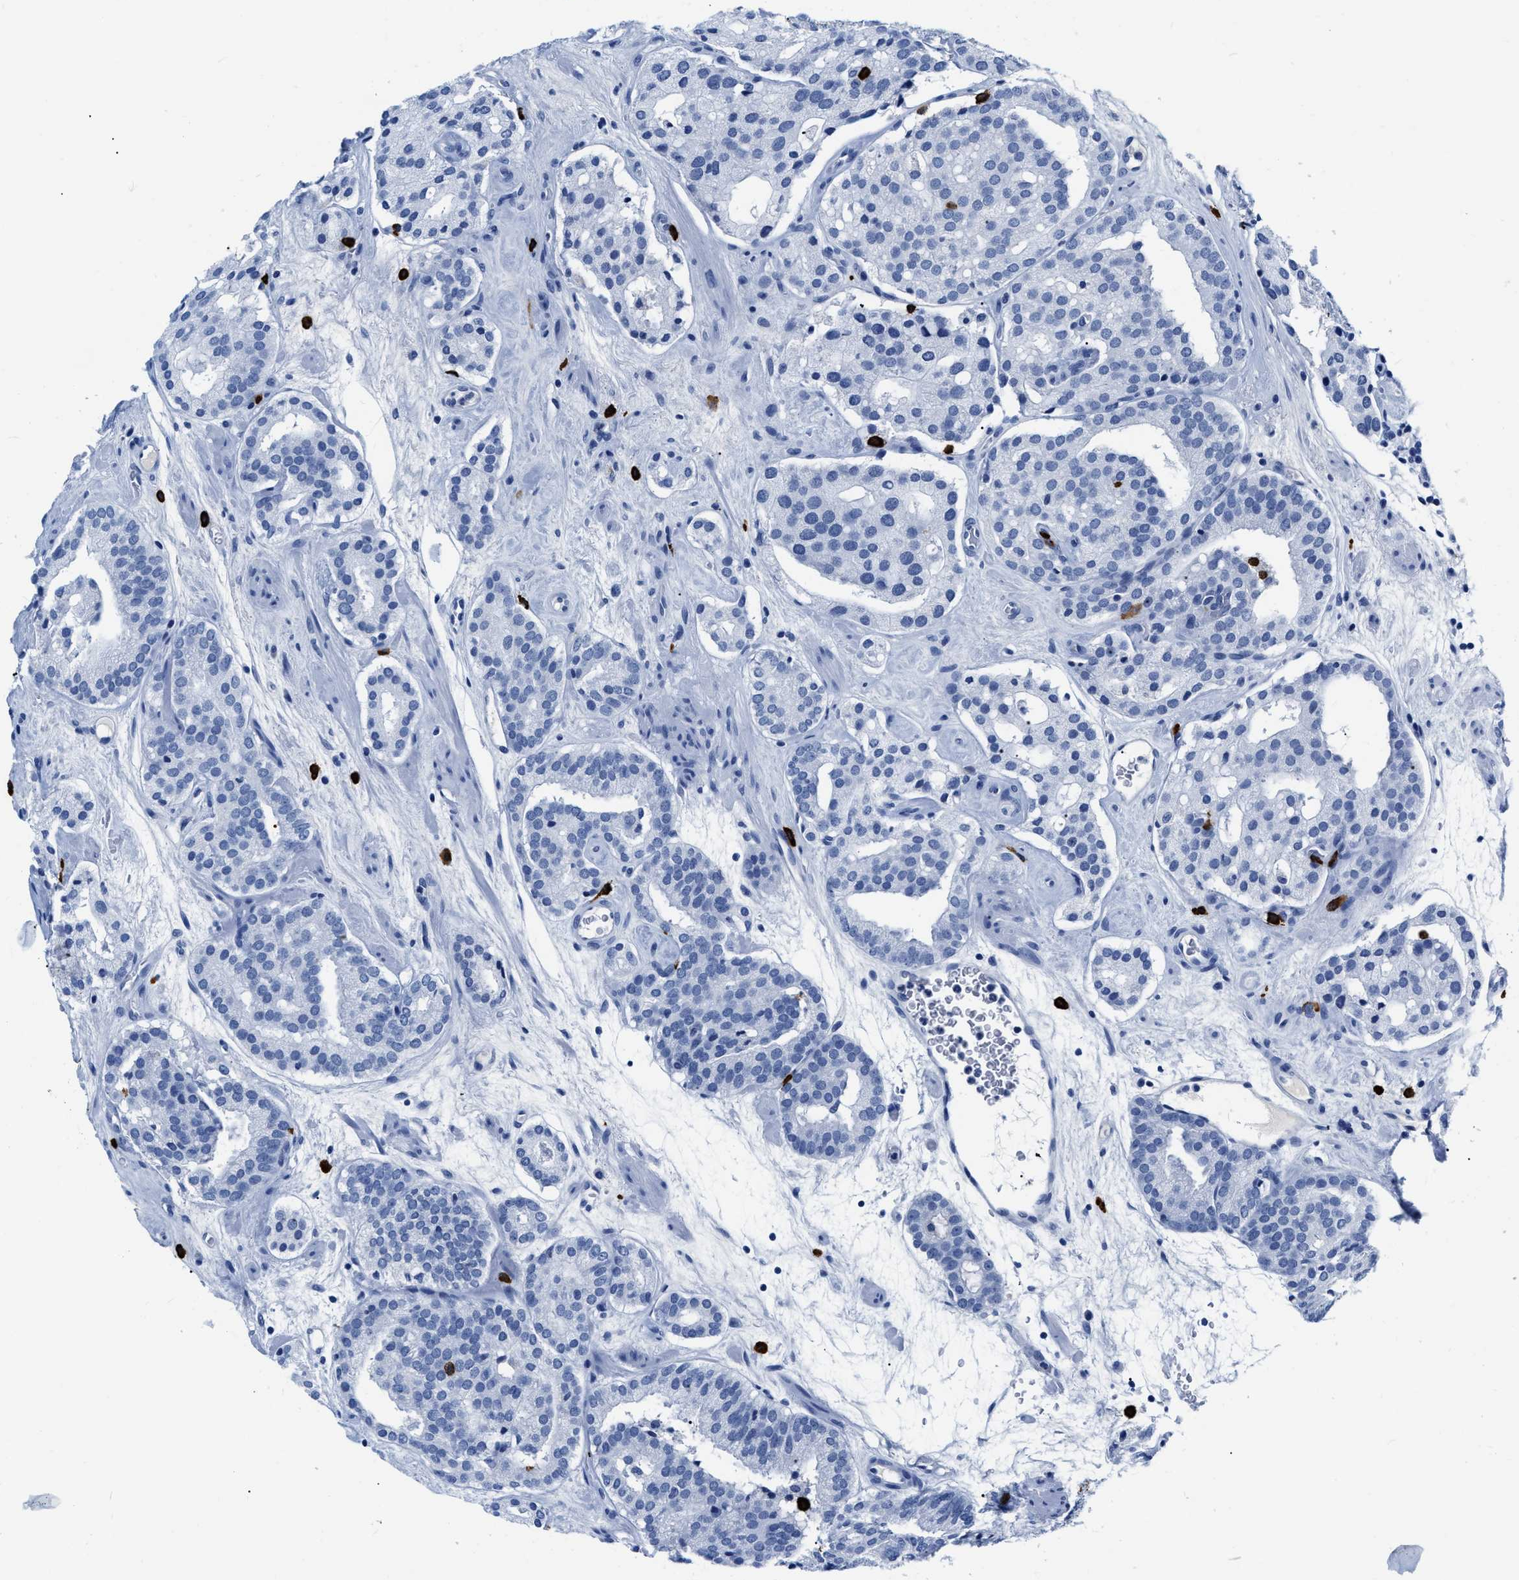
{"staining": {"intensity": "negative", "quantity": "none", "location": "none"}, "tissue": "prostate cancer", "cell_type": "Tumor cells", "image_type": "cancer", "snomed": [{"axis": "morphology", "description": "Adenocarcinoma, Low grade"}, {"axis": "topography", "description": "Prostate"}], "caption": "IHC micrograph of prostate cancer (low-grade adenocarcinoma) stained for a protein (brown), which shows no expression in tumor cells.", "gene": "CER1", "patient": {"sex": "male", "age": 69}}